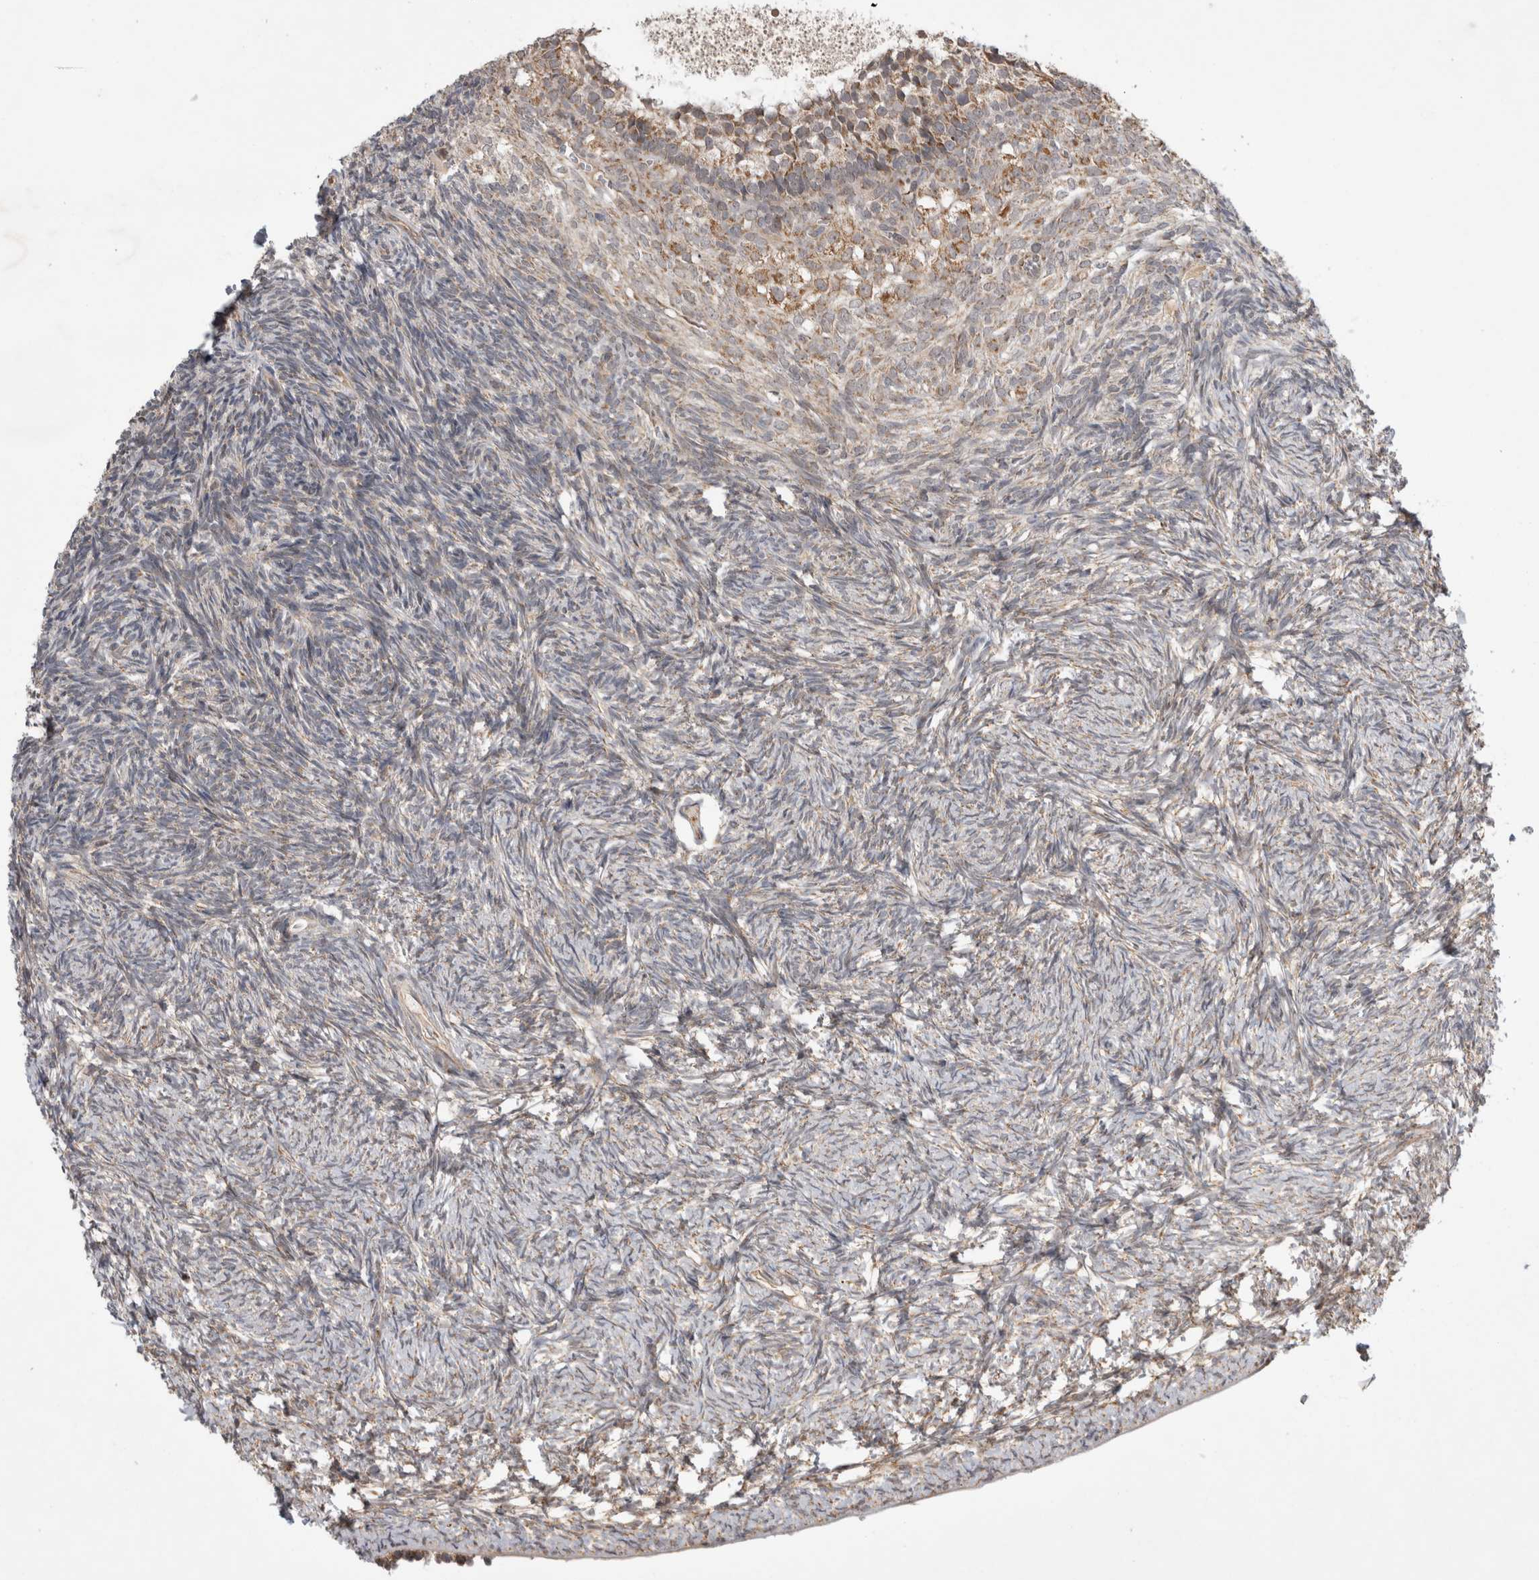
{"staining": {"intensity": "moderate", "quantity": ">75%", "location": "cytoplasmic/membranous"}, "tissue": "ovary", "cell_type": "Follicle cells", "image_type": "normal", "snomed": [{"axis": "morphology", "description": "Normal tissue, NOS"}, {"axis": "topography", "description": "Ovary"}], "caption": "IHC histopathology image of unremarkable human ovary stained for a protein (brown), which displays medium levels of moderate cytoplasmic/membranous expression in approximately >75% of follicle cells.", "gene": "KCNIP1", "patient": {"sex": "female", "age": 34}}